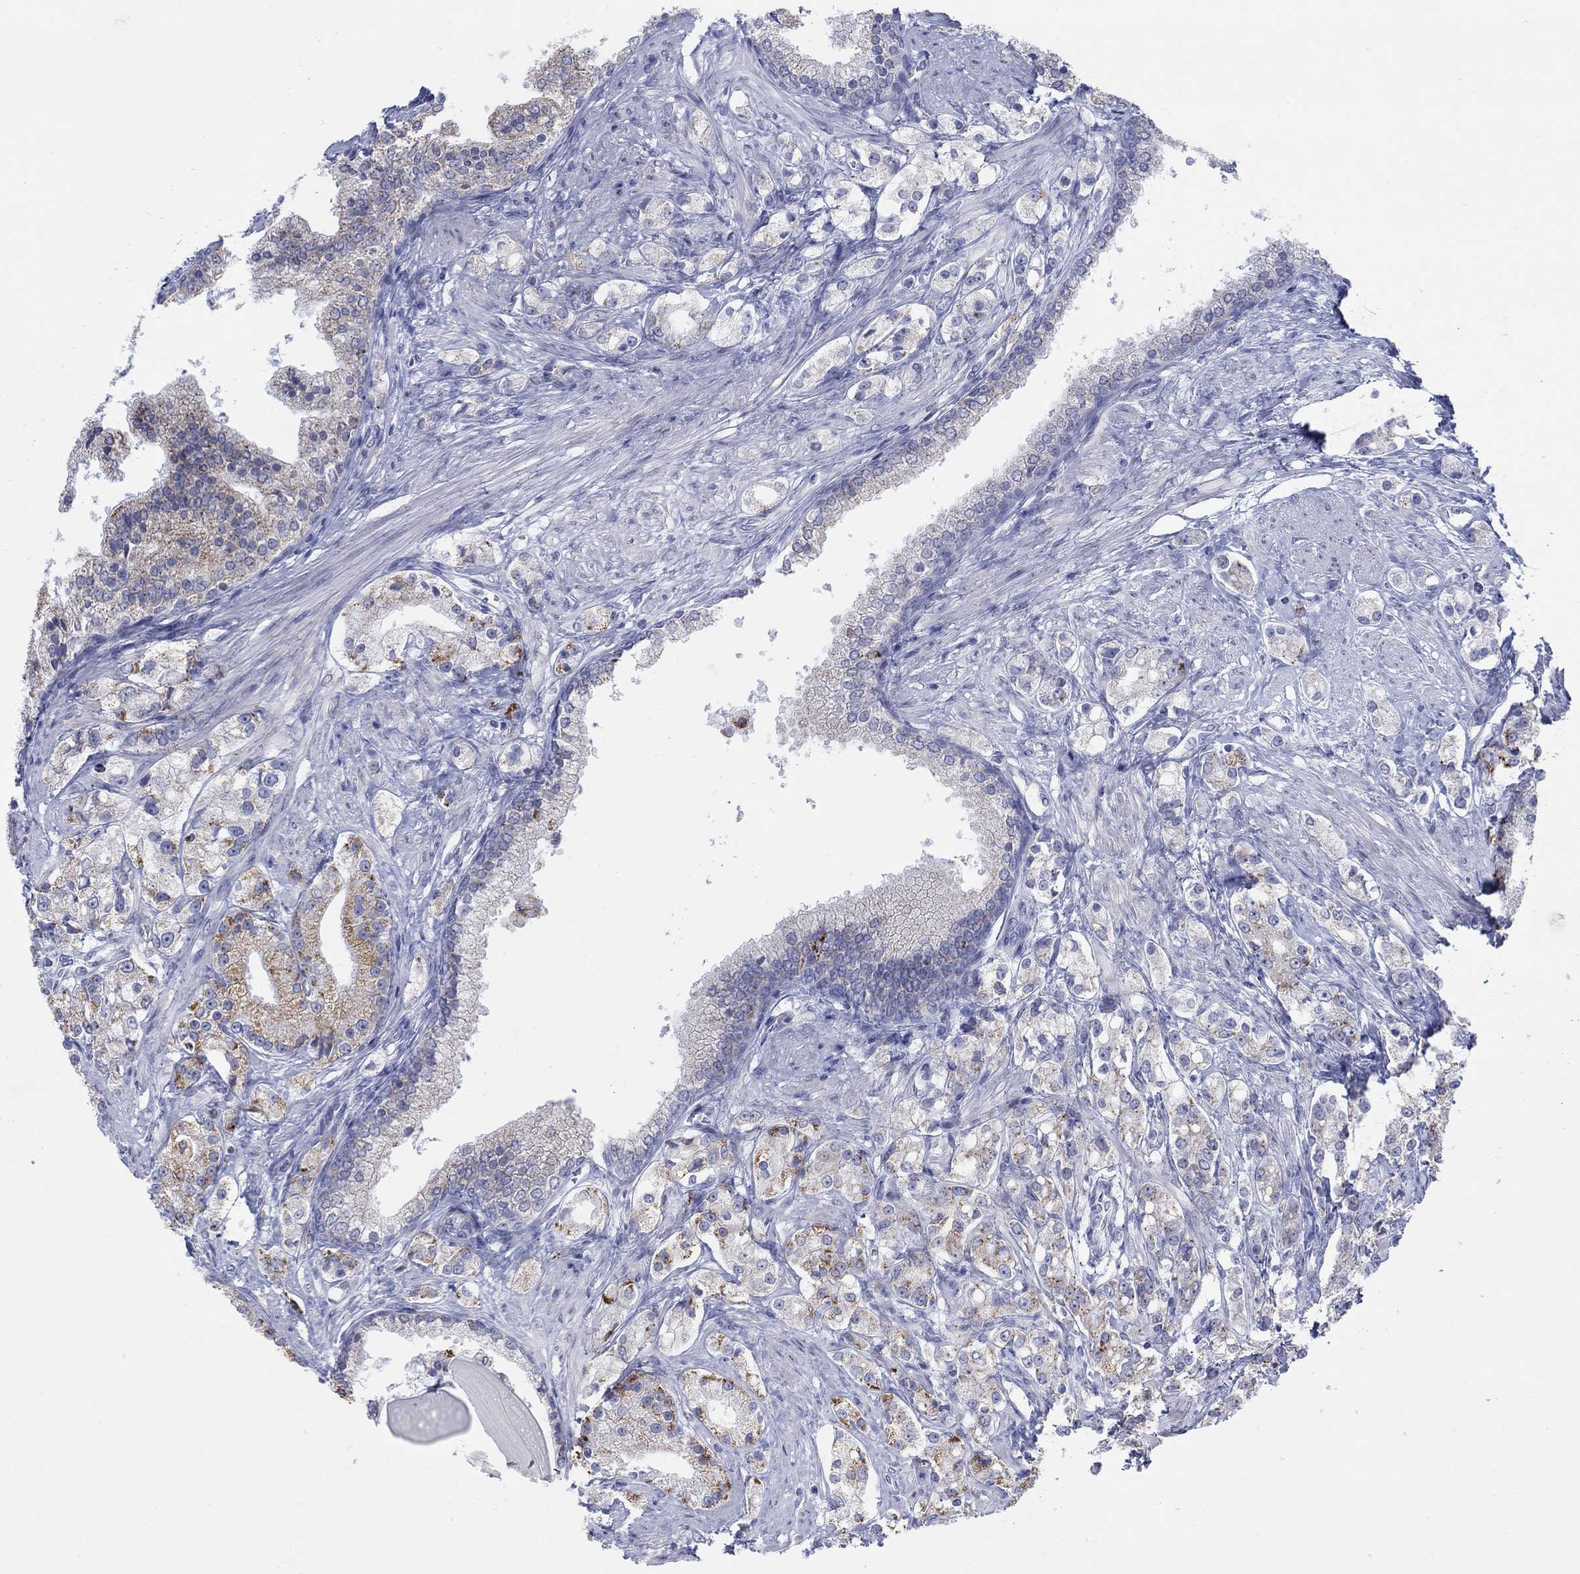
{"staining": {"intensity": "strong", "quantity": "25%-75%", "location": "cytoplasmic/membranous"}, "tissue": "prostate cancer", "cell_type": "Tumor cells", "image_type": "cancer", "snomed": [{"axis": "morphology", "description": "Adenocarcinoma, NOS"}, {"axis": "topography", "description": "Prostate and seminal vesicle, NOS"}, {"axis": "topography", "description": "Prostate"}], "caption": "Immunohistochemical staining of human prostate cancer (adenocarcinoma) demonstrates high levels of strong cytoplasmic/membranous positivity in approximately 25%-75% of tumor cells. The staining was performed using DAB (3,3'-diaminobenzidine) to visualize the protein expression in brown, while the nuclei were stained in blue with hematoxylin (Magnification: 20x).", "gene": "SCCPDH", "patient": {"sex": "male", "age": 67}}